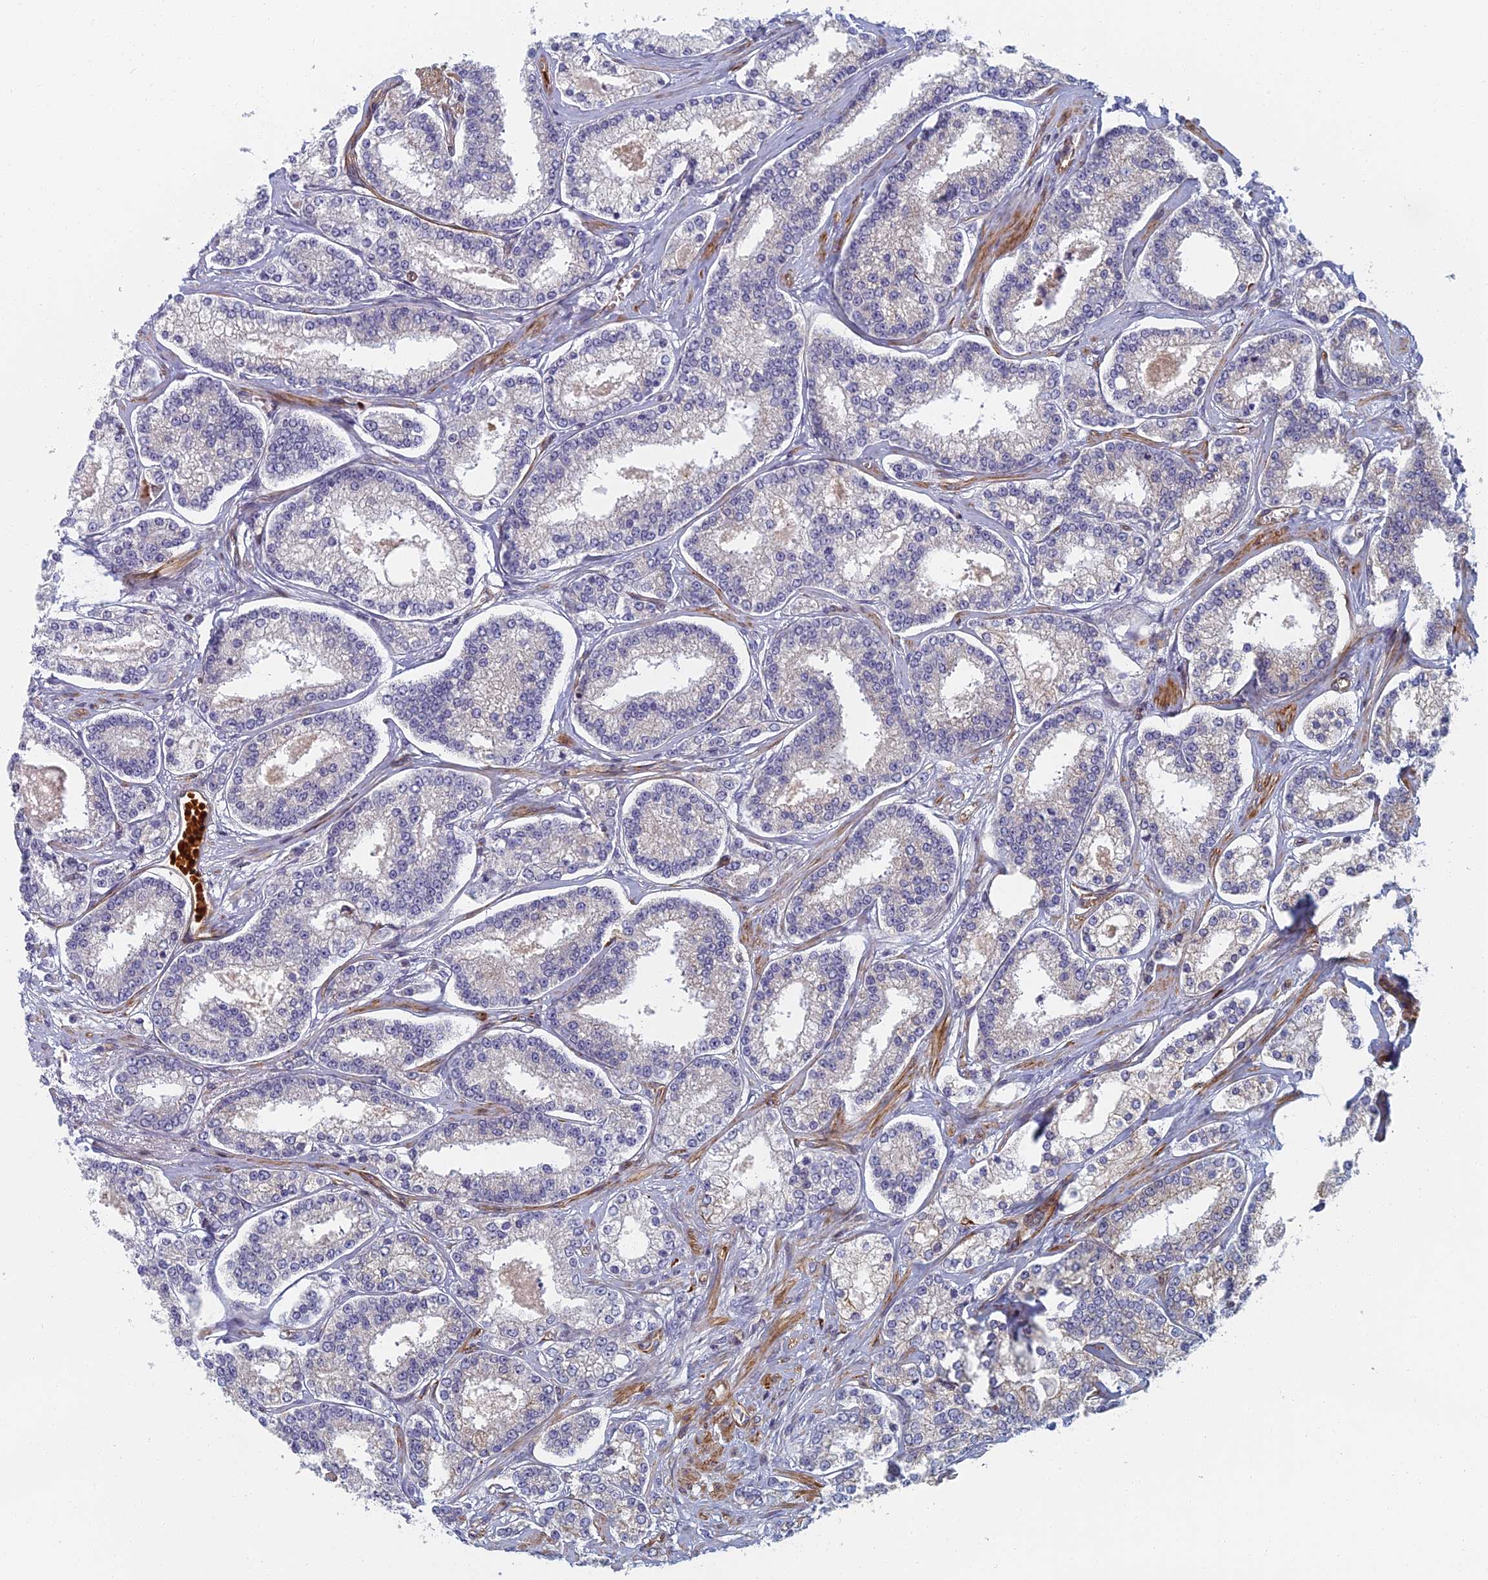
{"staining": {"intensity": "negative", "quantity": "none", "location": "none"}, "tissue": "prostate cancer", "cell_type": "Tumor cells", "image_type": "cancer", "snomed": [{"axis": "morphology", "description": "Normal tissue, NOS"}, {"axis": "morphology", "description": "Adenocarcinoma, High grade"}, {"axis": "topography", "description": "Prostate"}], "caption": "A high-resolution image shows IHC staining of high-grade adenocarcinoma (prostate), which demonstrates no significant positivity in tumor cells.", "gene": "ABCB10", "patient": {"sex": "male", "age": 83}}